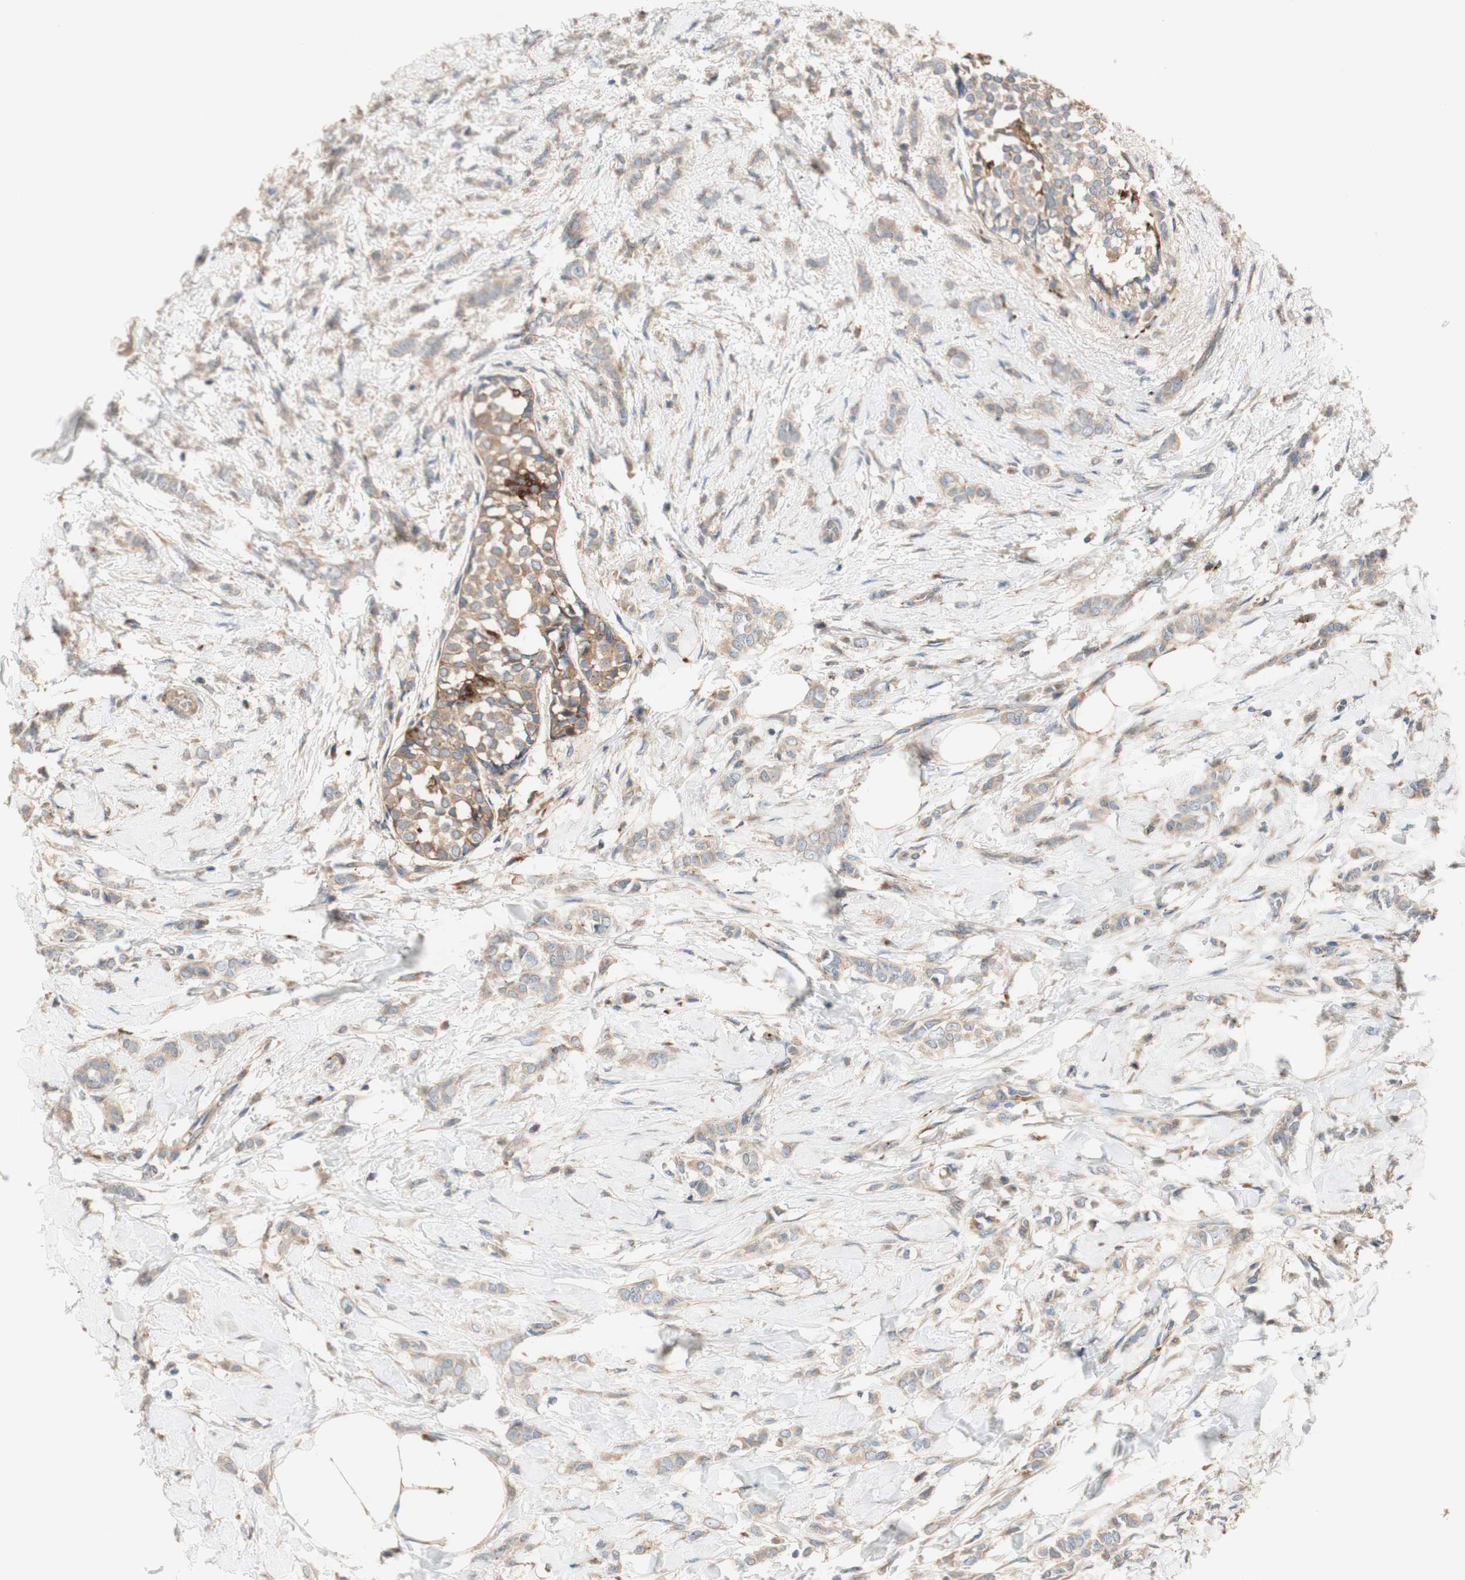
{"staining": {"intensity": "weak", "quantity": ">75%", "location": "cytoplasmic/membranous"}, "tissue": "breast cancer", "cell_type": "Tumor cells", "image_type": "cancer", "snomed": [{"axis": "morphology", "description": "Lobular carcinoma, in situ"}, {"axis": "morphology", "description": "Lobular carcinoma"}, {"axis": "topography", "description": "Breast"}], "caption": "Weak cytoplasmic/membranous positivity for a protein is appreciated in about >75% of tumor cells of breast cancer using IHC.", "gene": "PTPN21", "patient": {"sex": "female", "age": 41}}